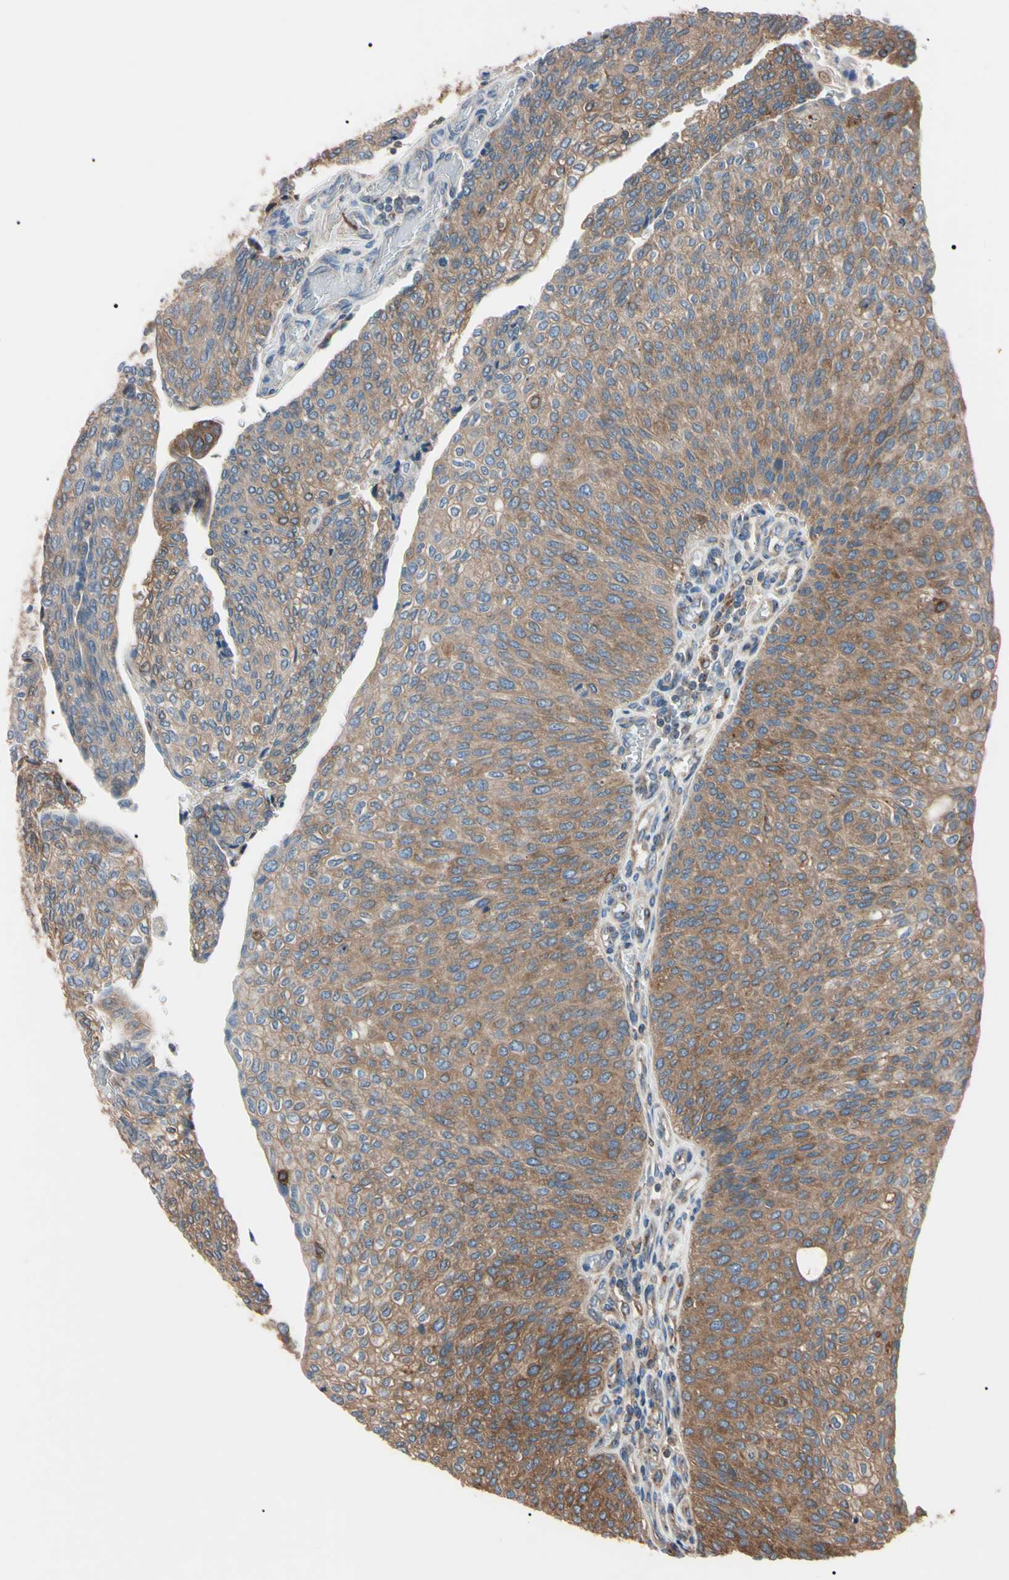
{"staining": {"intensity": "moderate", "quantity": "25%-75%", "location": "cytoplasmic/membranous"}, "tissue": "urothelial cancer", "cell_type": "Tumor cells", "image_type": "cancer", "snomed": [{"axis": "morphology", "description": "Urothelial carcinoma, Low grade"}, {"axis": "topography", "description": "Urinary bladder"}], "caption": "Protein expression by IHC displays moderate cytoplasmic/membranous positivity in approximately 25%-75% of tumor cells in urothelial cancer. The staining was performed using DAB (3,3'-diaminobenzidine), with brown indicating positive protein expression. Nuclei are stained blue with hematoxylin.", "gene": "PRKACA", "patient": {"sex": "female", "age": 79}}